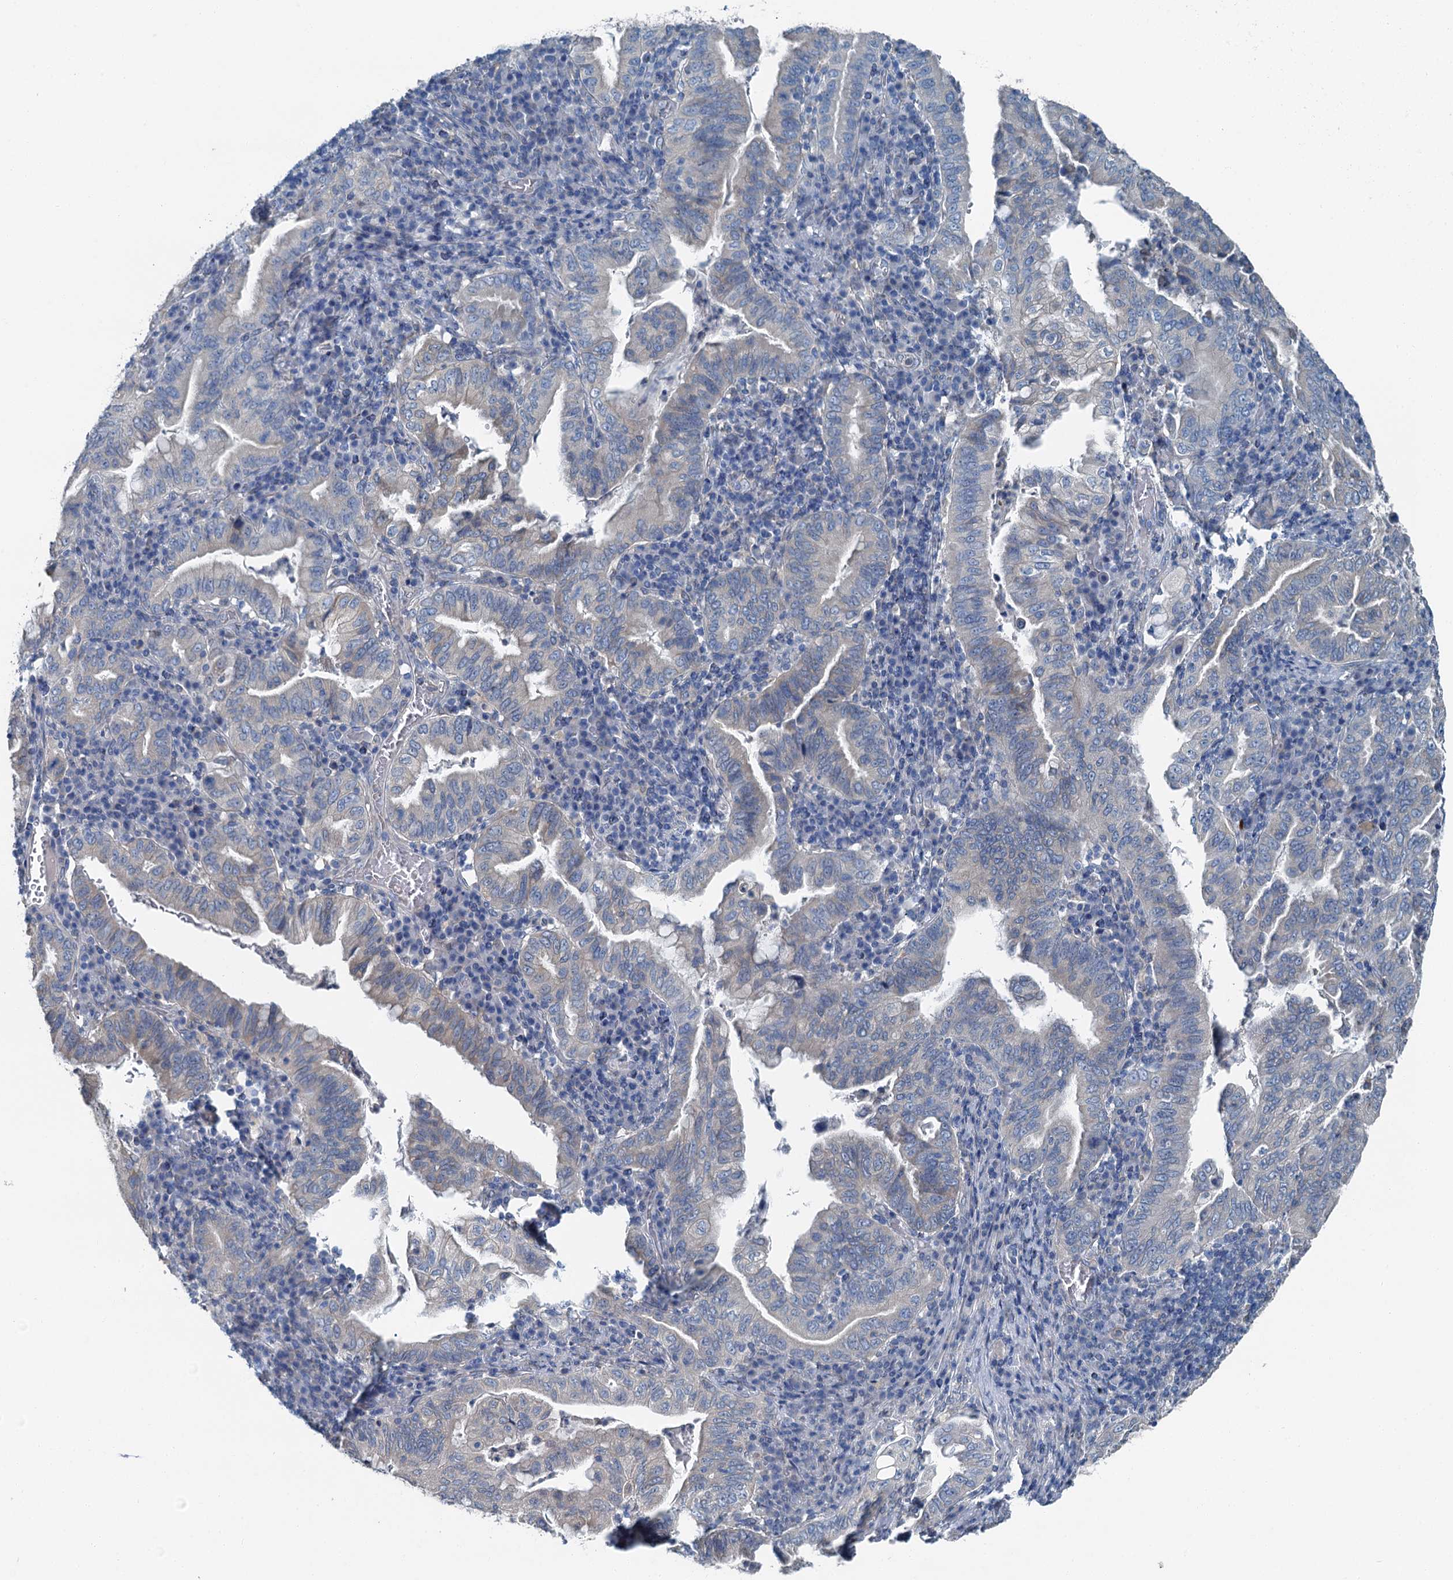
{"staining": {"intensity": "negative", "quantity": "none", "location": "none"}, "tissue": "stomach cancer", "cell_type": "Tumor cells", "image_type": "cancer", "snomed": [{"axis": "morphology", "description": "Normal tissue, NOS"}, {"axis": "morphology", "description": "Adenocarcinoma, NOS"}, {"axis": "topography", "description": "Esophagus"}, {"axis": "topography", "description": "Stomach, upper"}, {"axis": "topography", "description": "Peripheral nerve tissue"}], "caption": "A high-resolution image shows immunohistochemistry staining of adenocarcinoma (stomach), which exhibits no significant expression in tumor cells.", "gene": "C6orf120", "patient": {"sex": "male", "age": 62}}